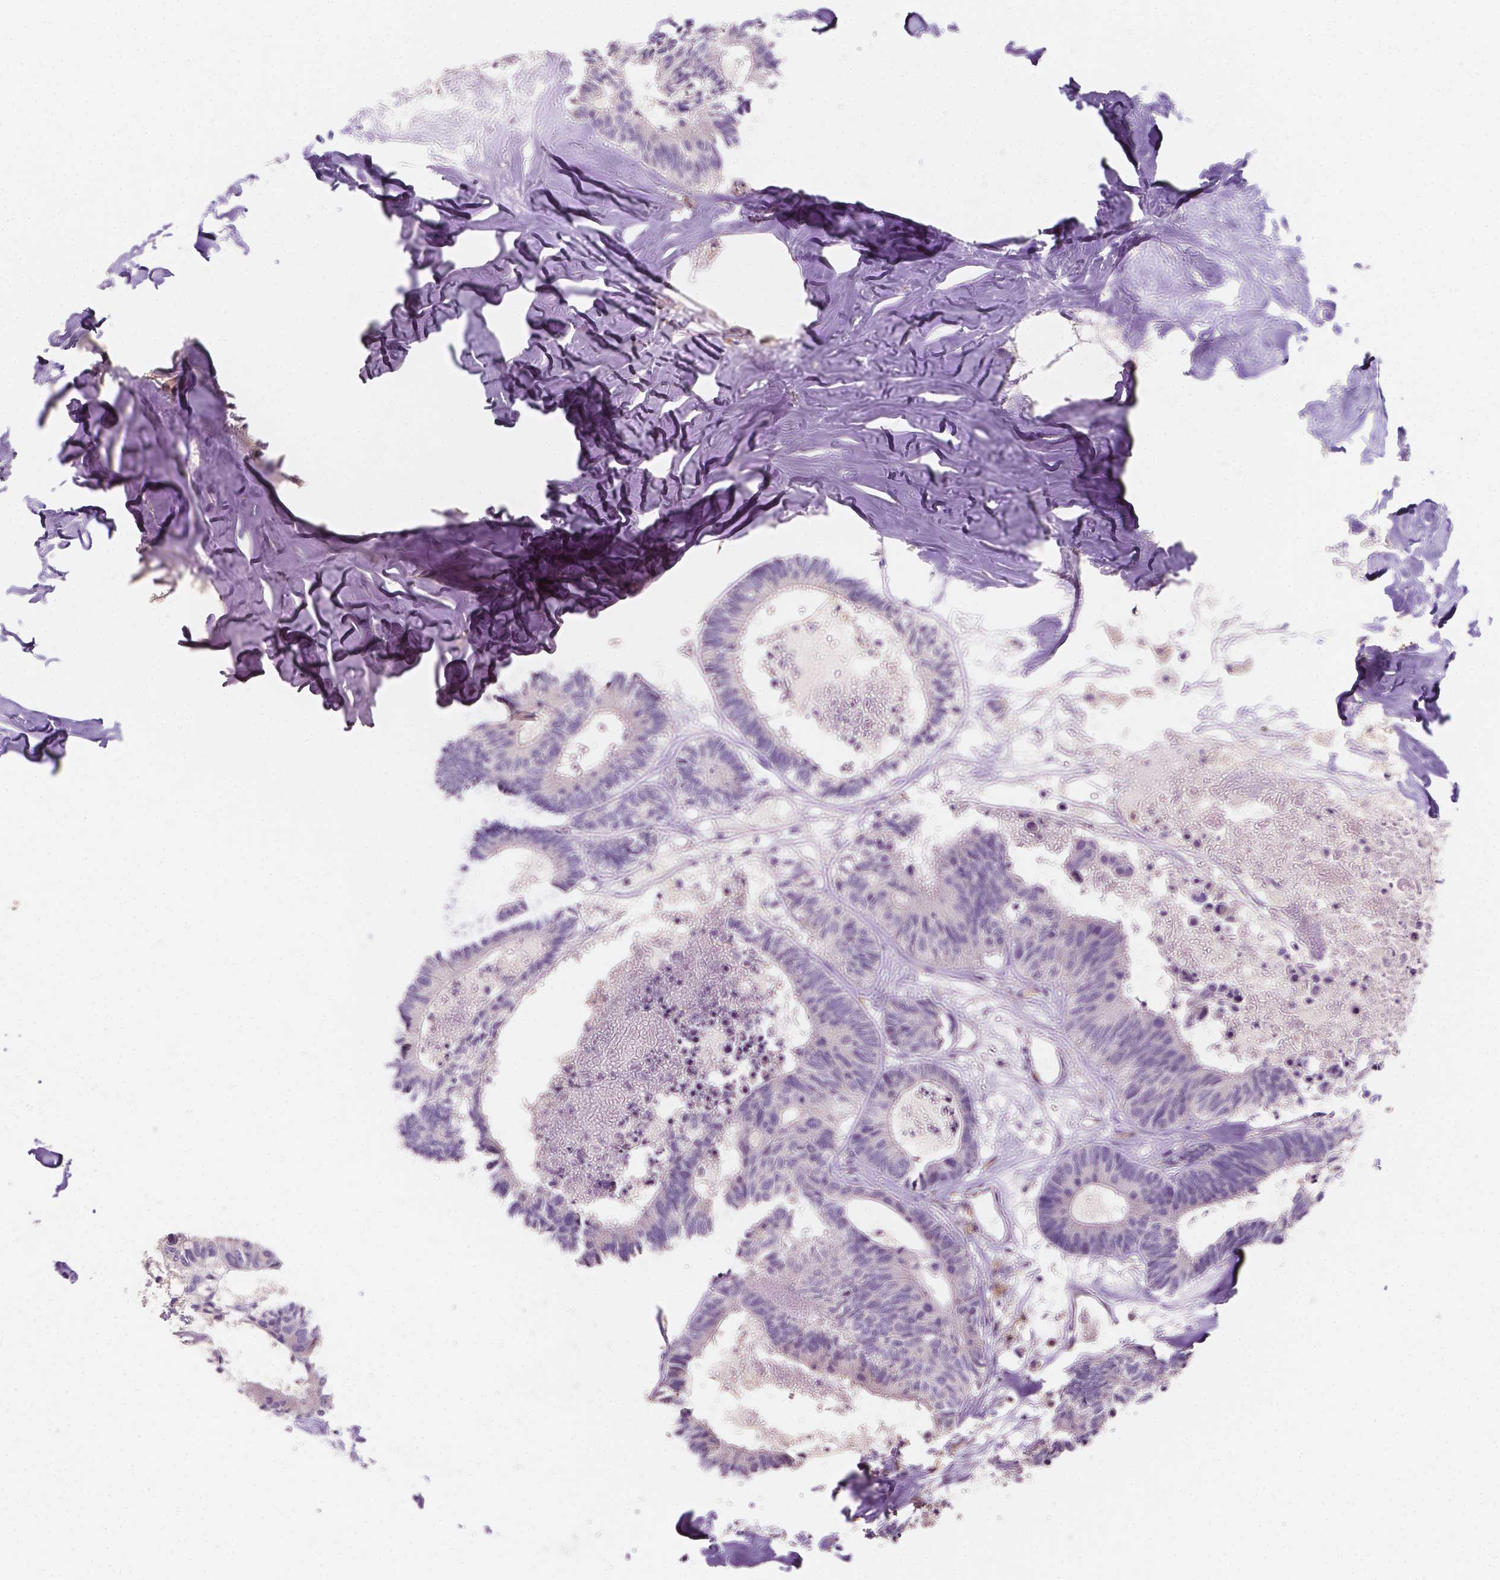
{"staining": {"intensity": "negative", "quantity": "none", "location": "none"}, "tissue": "colorectal cancer", "cell_type": "Tumor cells", "image_type": "cancer", "snomed": [{"axis": "morphology", "description": "Adenocarcinoma, NOS"}, {"axis": "topography", "description": "Colon"}, {"axis": "topography", "description": "Rectum"}], "caption": "Immunohistochemistry (IHC) image of adenocarcinoma (colorectal) stained for a protein (brown), which displays no expression in tumor cells.", "gene": "SLC22A4", "patient": {"sex": "male", "age": 57}}